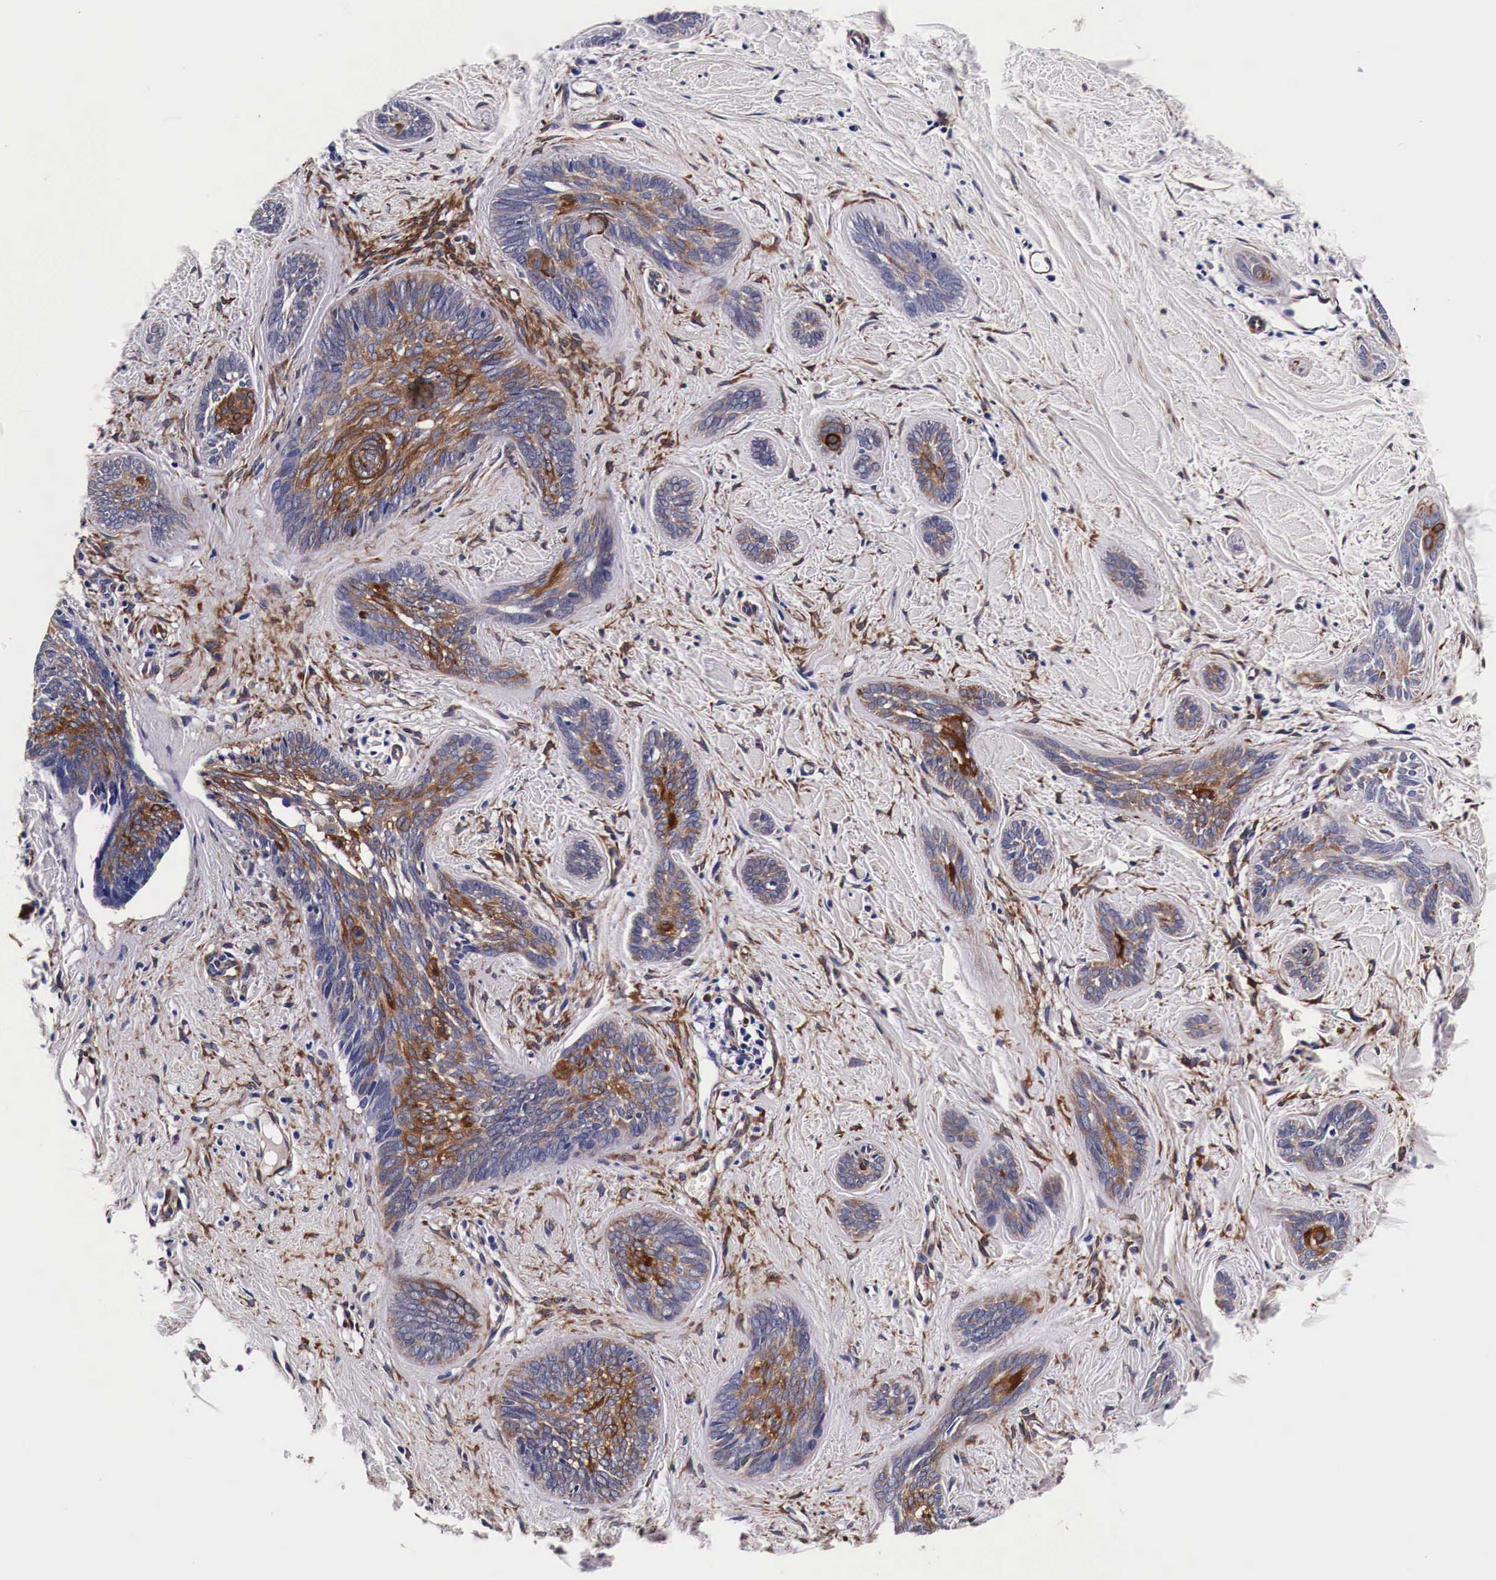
{"staining": {"intensity": "moderate", "quantity": "25%-75%", "location": "cytoplasmic/membranous"}, "tissue": "skin cancer", "cell_type": "Tumor cells", "image_type": "cancer", "snomed": [{"axis": "morphology", "description": "Basal cell carcinoma"}, {"axis": "topography", "description": "Skin"}], "caption": "Basal cell carcinoma (skin) was stained to show a protein in brown. There is medium levels of moderate cytoplasmic/membranous expression in approximately 25%-75% of tumor cells.", "gene": "HSPB1", "patient": {"sex": "female", "age": 81}}